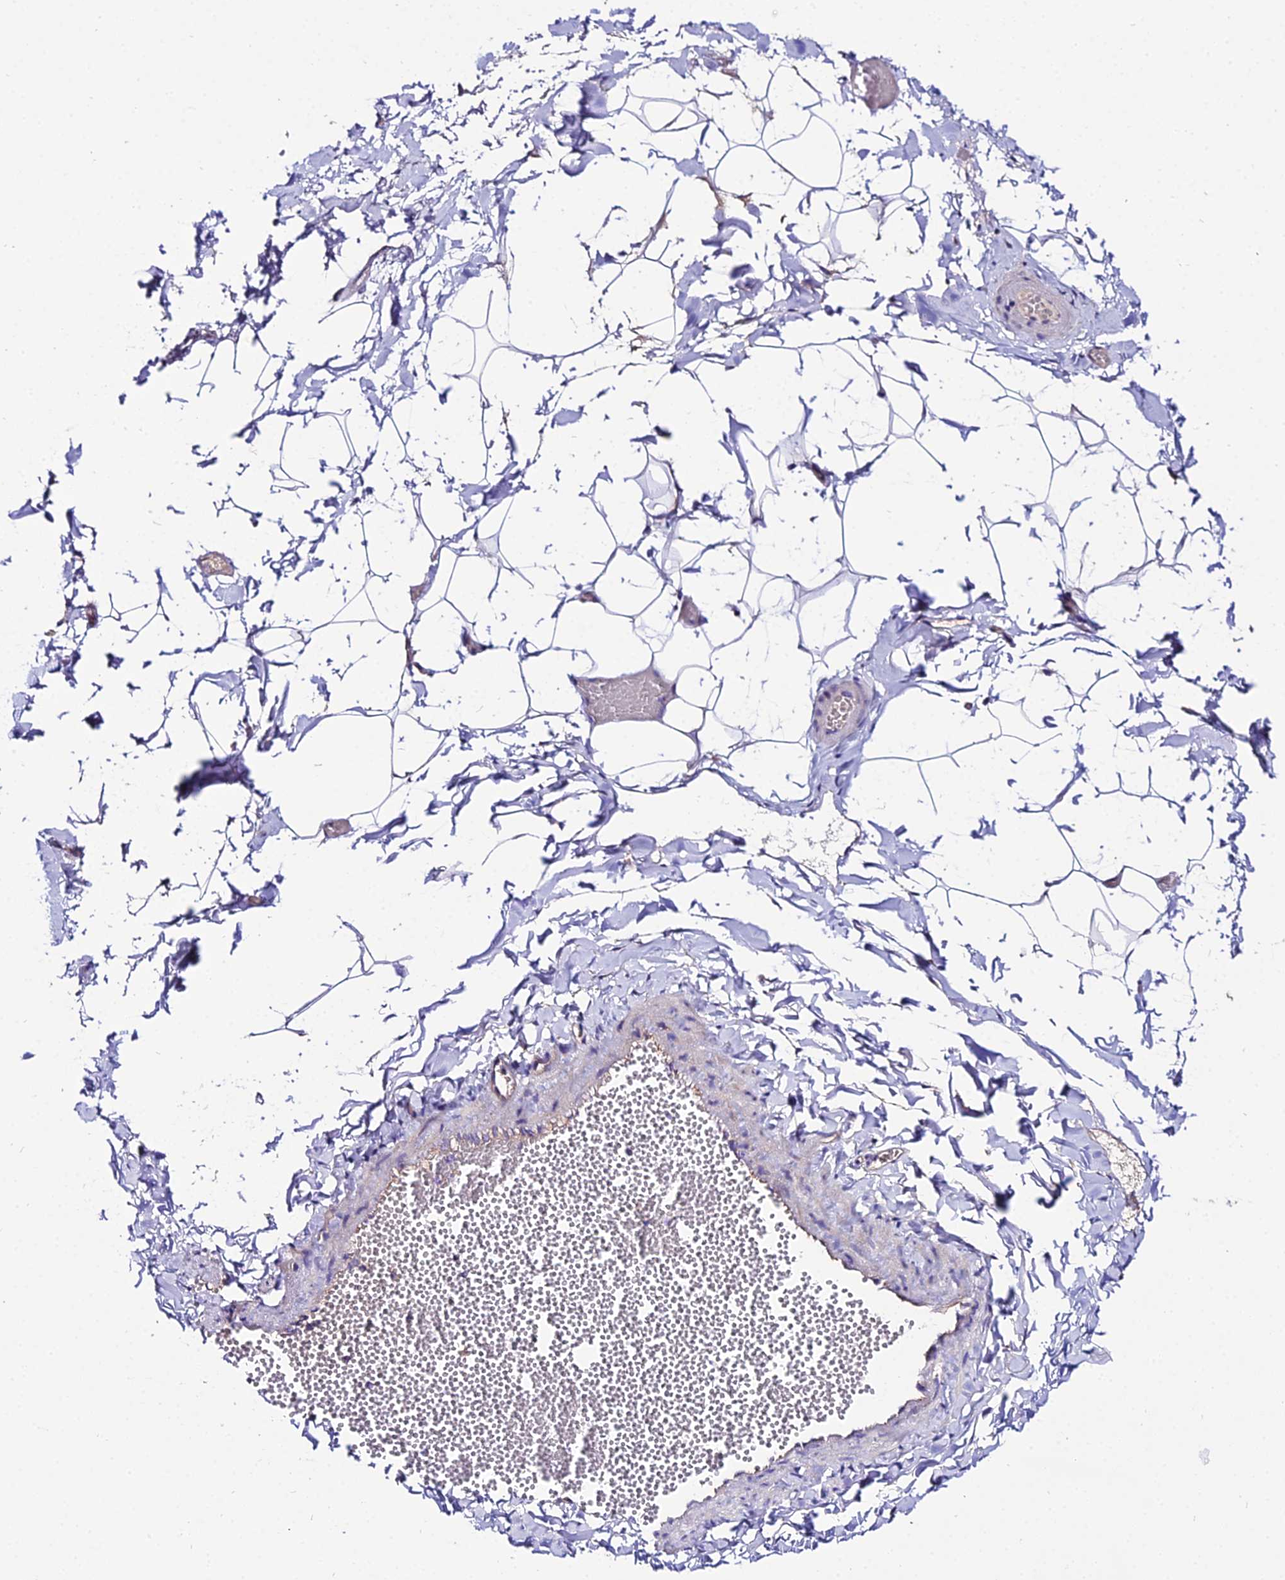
{"staining": {"intensity": "negative", "quantity": "none", "location": "none"}, "tissue": "adipose tissue", "cell_type": "Adipocytes", "image_type": "normal", "snomed": [{"axis": "morphology", "description": "Normal tissue, NOS"}, {"axis": "topography", "description": "Gallbladder"}, {"axis": "topography", "description": "Peripheral nerve tissue"}], "caption": "Immunohistochemistry photomicrograph of benign adipose tissue: human adipose tissue stained with DAB reveals no significant protein positivity in adipocytes. Nuclei are stained in blue.", "gene": "SHQ1", "patient": {"sex": "male", "age": 38}}